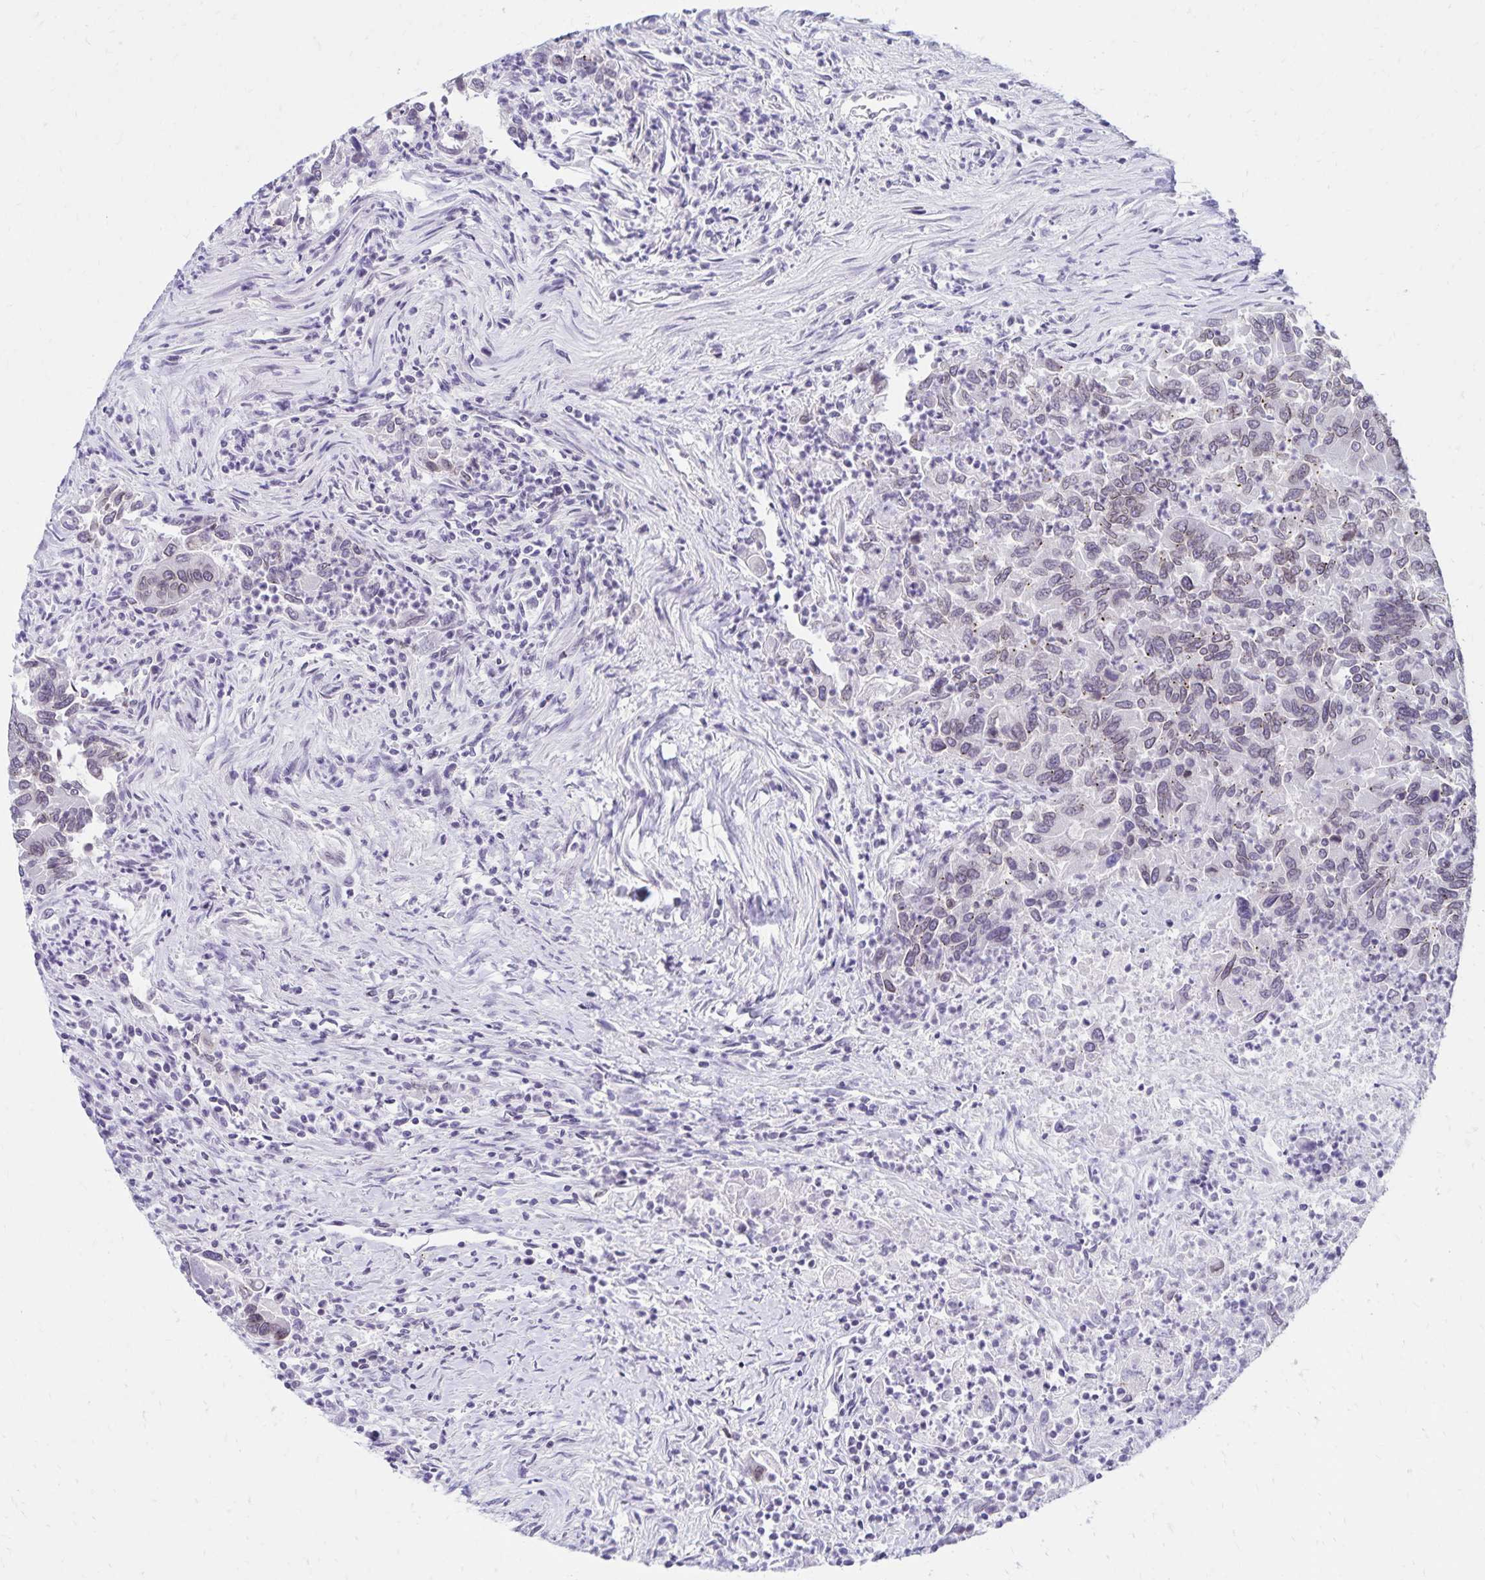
{"staining": {"intensity": "weak", "quantity": "25%-75%", "location": "cytoplasmic/membranous,nuclear"}, "tissue": "colorectal cancer", "cell_type": "Tumor cells", "image_type": "cancer", "snomed": [{"axis": "morphology", "description": "Adenocarcinoma, NOS"}, {"axis": "topography", "description": "Colon"}], "caption": "Immunohistochemical staining of human colorectal cancer (adenocarcinoma) shows low levels of weak cytoplasmic/membranous and nuclear protein expression in about 25%-75% of tumor cells. Nuclei are stained in blue.", "gene": "FAM166C", "patient": {"sex": "female", "age": 67}}